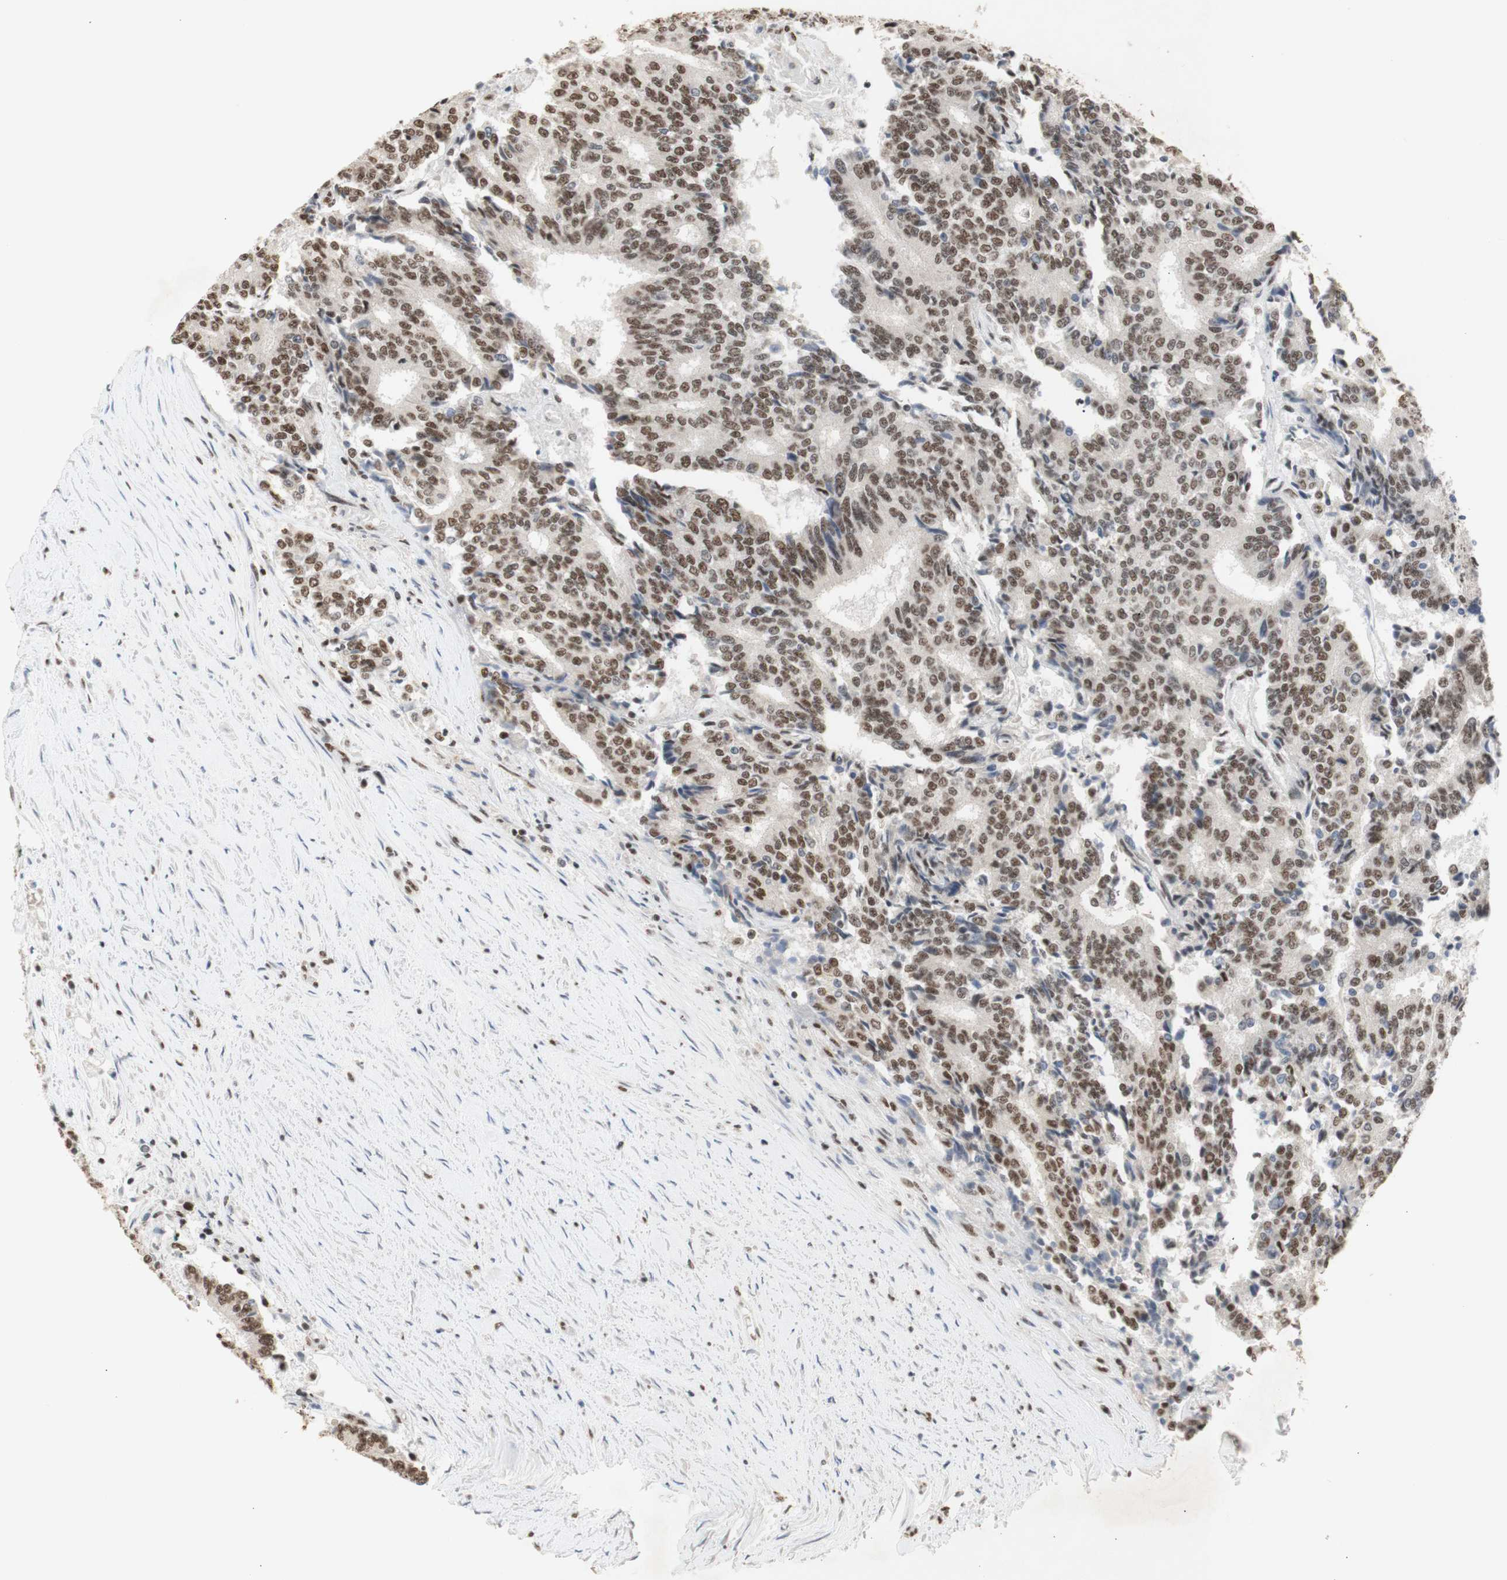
{"staining": {"intensity": "moderate", "quantity": ">75%", "location": "cytoplasmic/membranous"}, "tissue": "prostate cancer", "cell_type": "Tumor cells", "image_type": "cancer", "snomed": [{"axis": "morphology", "description": "Normal tissue, NOS"}, {"axis": "morphology", "description": "Adenocarcinoma, High grade"}, {"axis": "topography", "description": "Prostate"}, {"axis": "topography", "description": "Seminal veicle"}], "caption": "Tumor cells demonstrate medium levels of moderate cytoplasmic/membranous staining in approximately >75% of cells in human high-grade adenocarcinoma (prostate).", "gene": "SNRPB", "patient": {"sex": "male", "age": 55}}